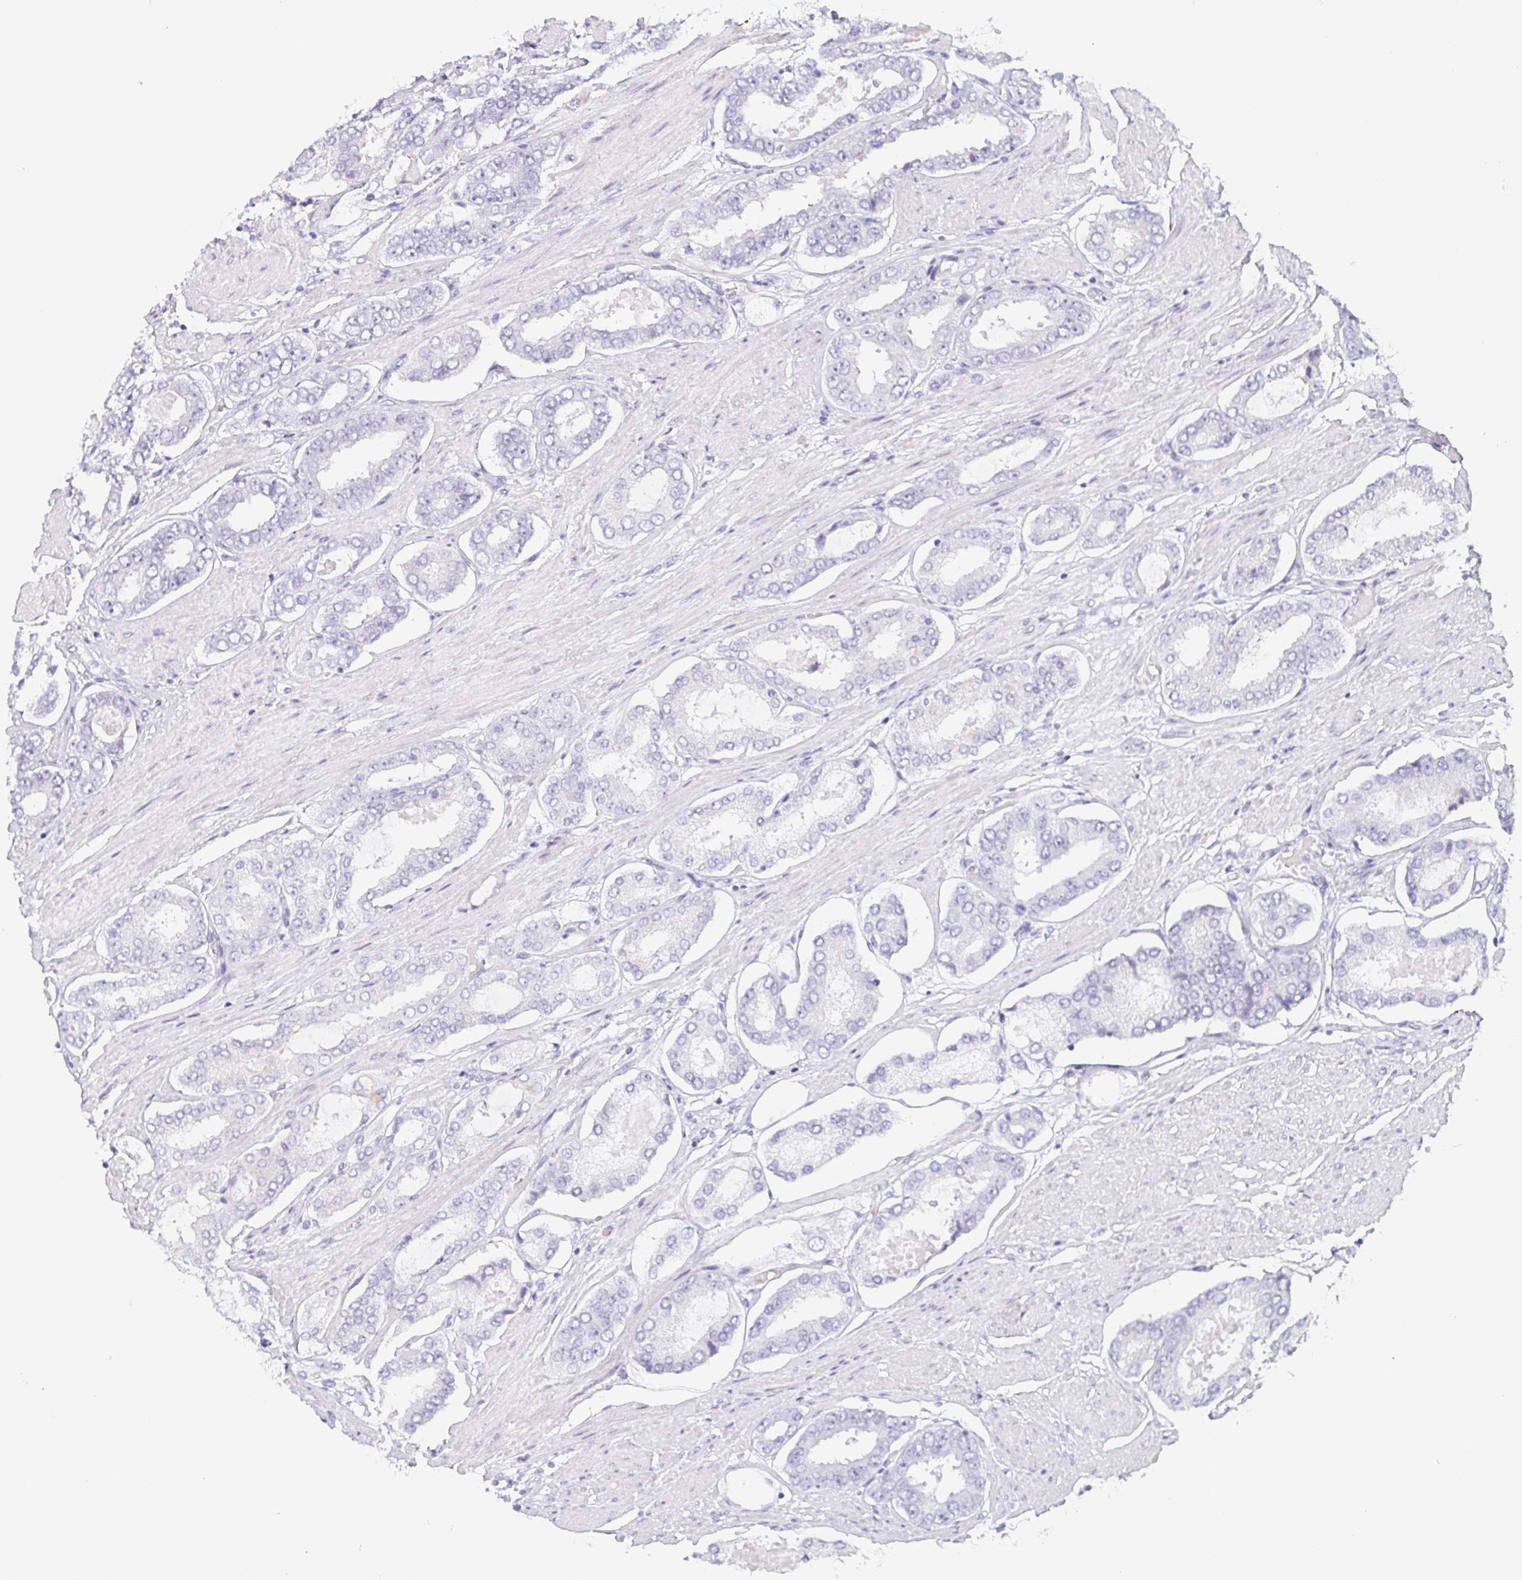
{"staining": {"intensity": "negative", "quantity": "none", "location": "none"}, "tissue": "prostate cancer", "cell_type": "Tumor cells", "image_type": "cancer", "snomed": [{"axis": "morphology", "description": "Adenocarcinoma, High grade"}, {"axis": "topography", "description": "Prostate"}], "caption": "This is a micrograph of immunohistochemistry (IHC) staining of high-grade adenocarcinoma (prostate), which shows no expression in tumor cells. (DAB IHC visualized using brightfield microscopy, high magnification).", "gene": "PRR27", "patient": {"sex": "male", "age": 63}}